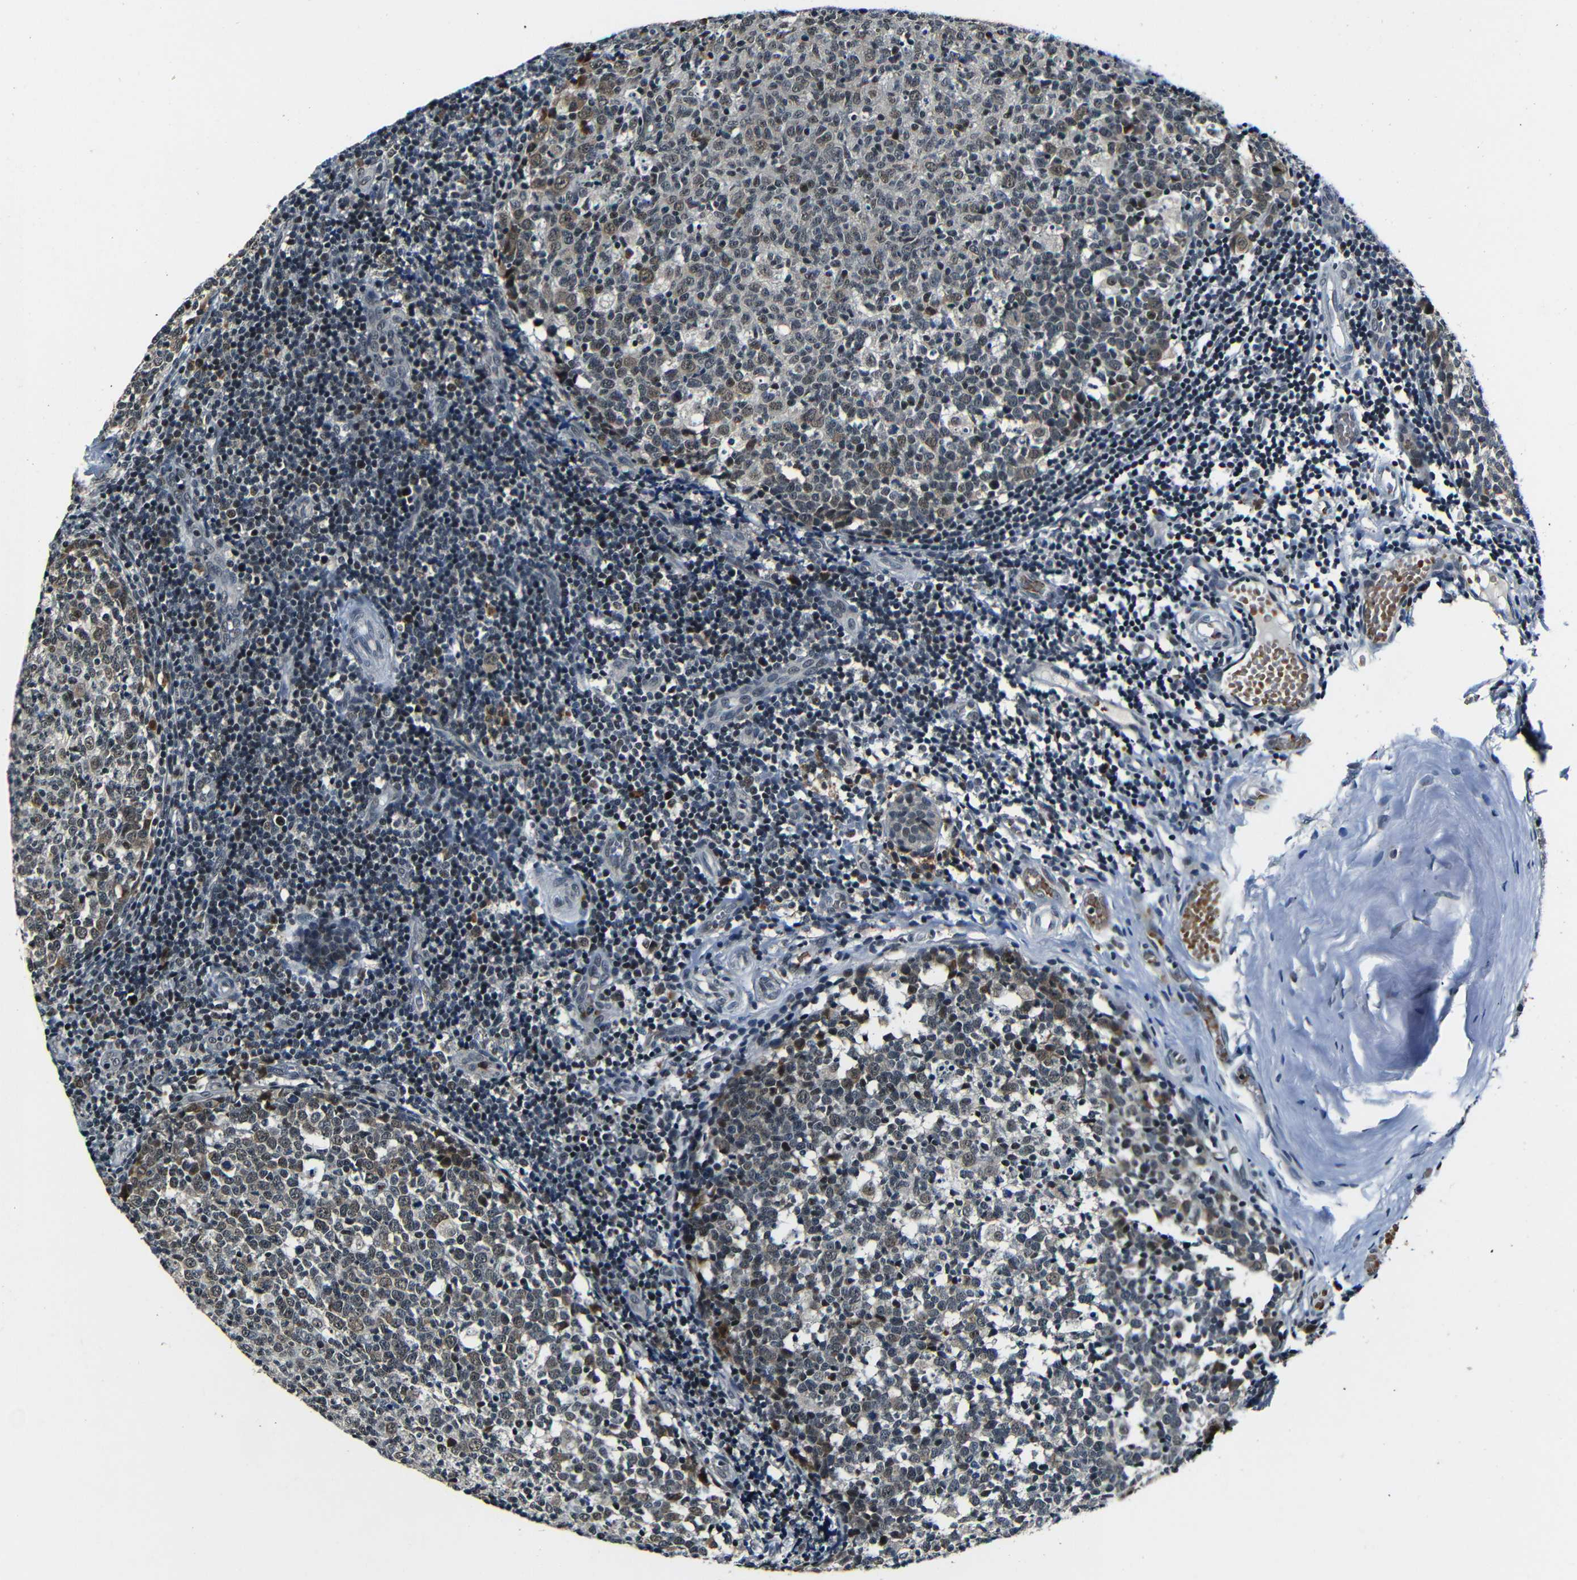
{"staining": {"intensity": "weak", "quantity": ">75%", "location": "cytoplasmic/membranous,nuclear"}, "tissue": "tonsil", "cell_type": "Germinal center cells", "image_type": "normal", "snomed": [{"axis": "morphology", "description": "Normal tissue, NOS"}, {"axis": "topography", "description": "Tonsil"}], "caption": "IHC (DAB (3,3'-diaminobenzidine)) staining of benign tonsil reveals weak cytoplasmic/membranous,nuclear protein staining in about >75% of germinal center cells.", "gene": "FOXD4L1", "patient": {"sex": "female", "age": 19}}